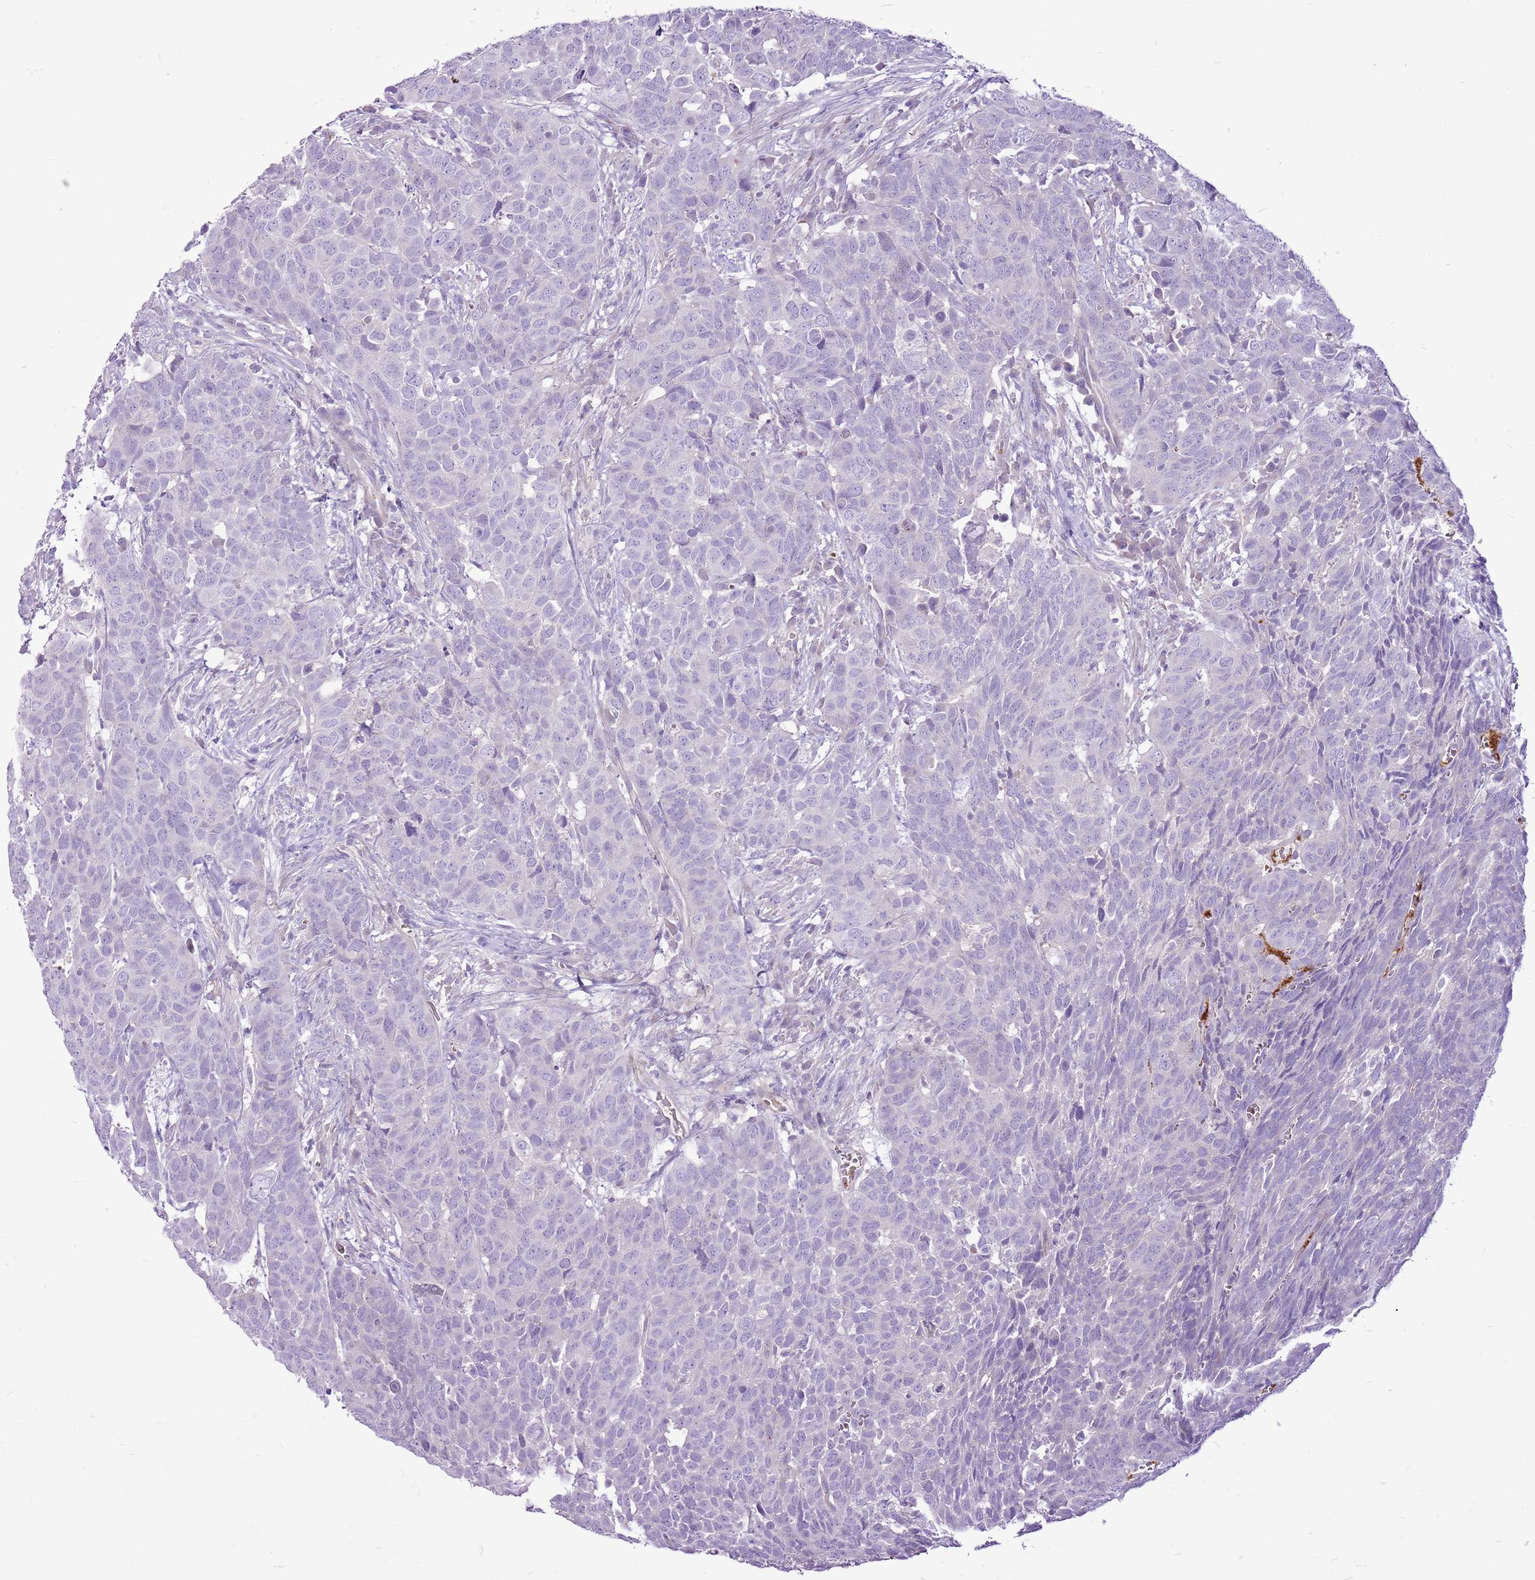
{"staining": {"intensity": "negative", "quantity": "none", "location": "none"}, "tissue": "head and neck cancer", "cell_type": "Tumor cells", "image_type": "cancer", "snomed": [{"axis": "morphology", "description": "Squamous cell carcinoma, NOS"}, {"axis": "topography", "description": "Head-Neck"}], "caption": "This is a histopathology image of immunohistochemistry (IHC) staining of head and neck cancer, which shows no positivity in tumor cells. Nuclei are stained in blue.", "gene": "CHAC2", "patient": {"sex": "male", "age": 66}}